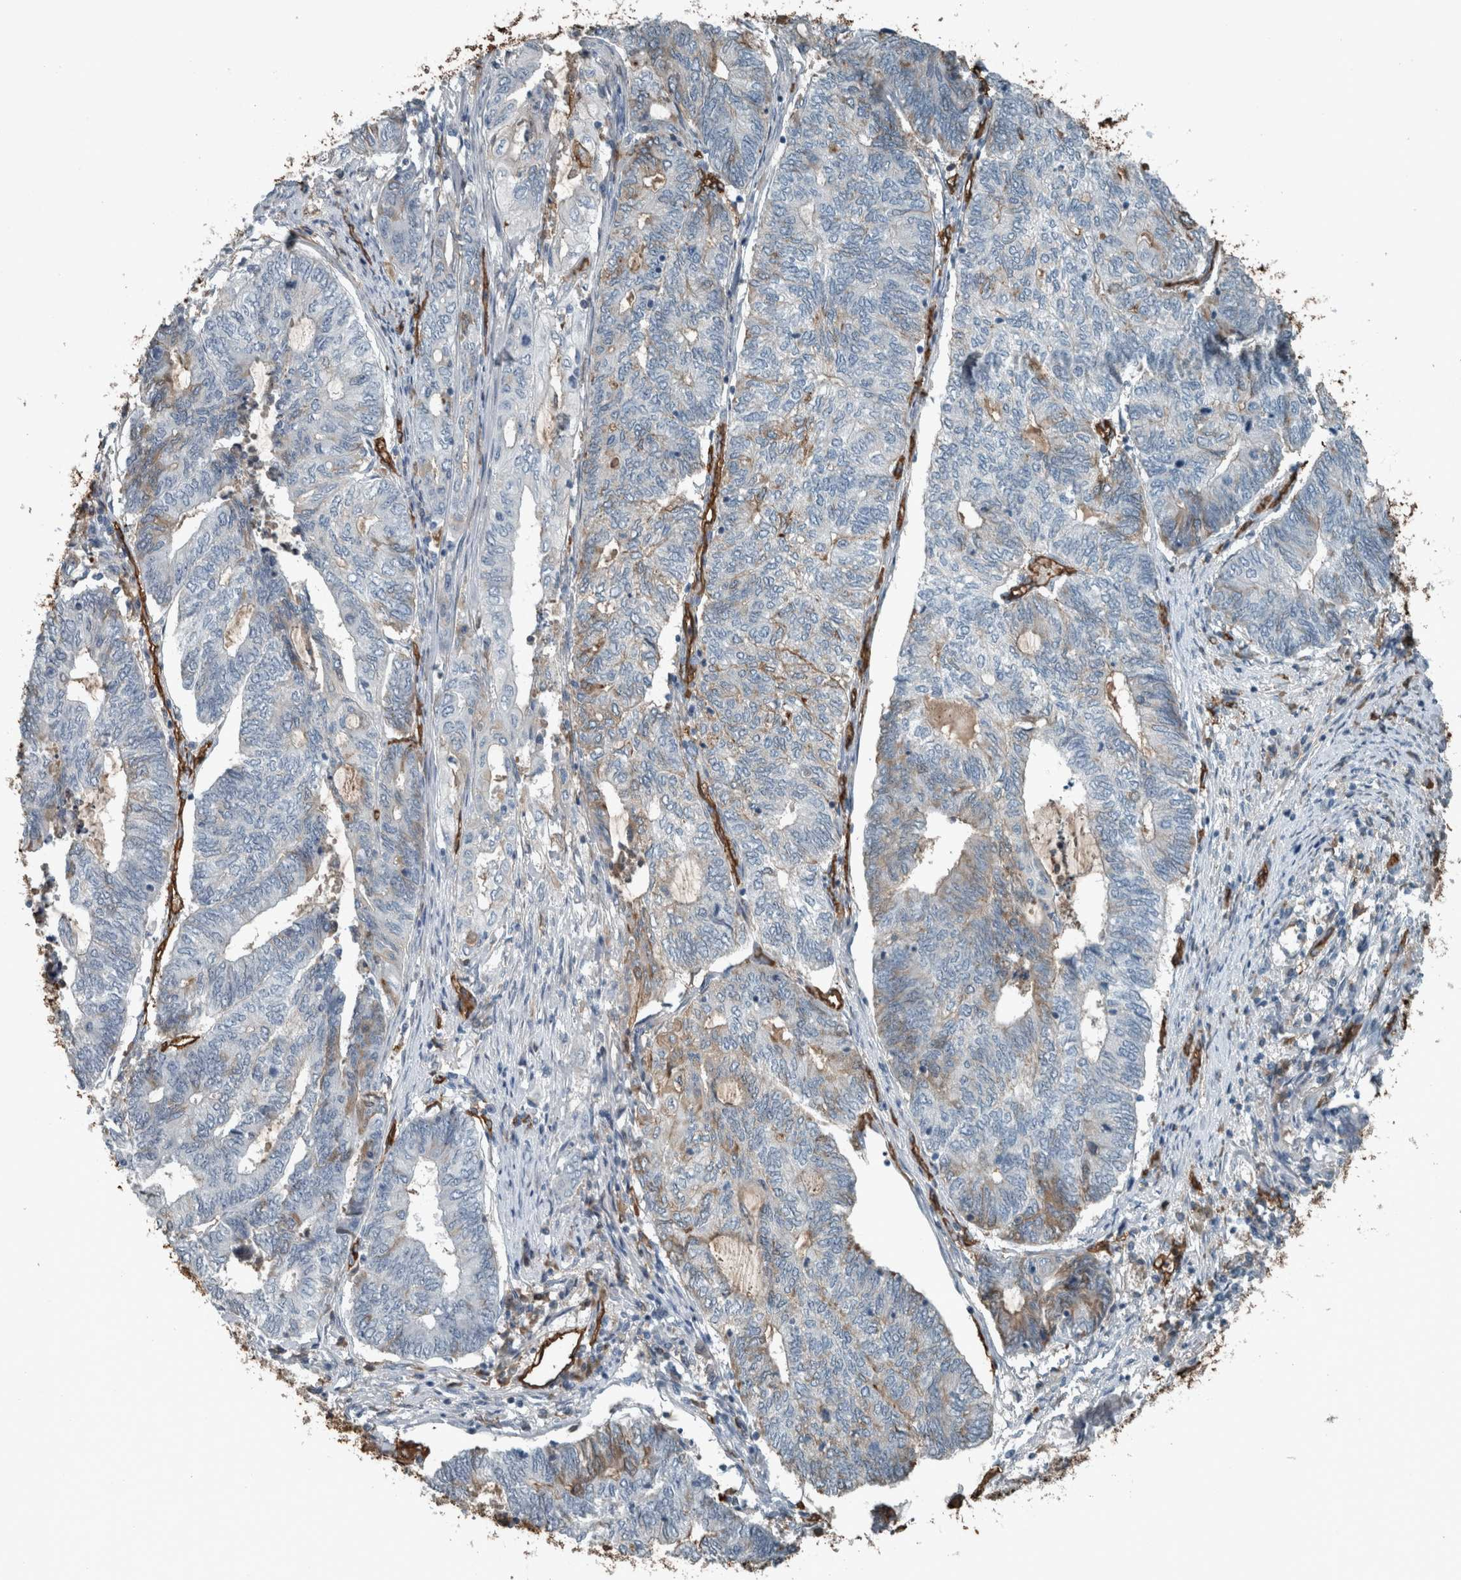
{"staining": {"intensity": "weak", "quantity": "<25%", "location": "cytoplasmic/membranous"}, "tissue": "endometrial cancer", "cell_type": "Tumor cells", "image_type": "cancer", "snomed": [{"axis": "morphology", "description": "Adenocarcinoma, NOS"}, {"axis": "topography", "description": "Uterus"}, {"axis": "topography", "description": "Endometrium"}], "caption": "The image reveals no significant expression in tumor cells of endometrial cancer (adenocarcinoma).", "gene": "LBP", "patient": {"sex": "female", "age": 70}}